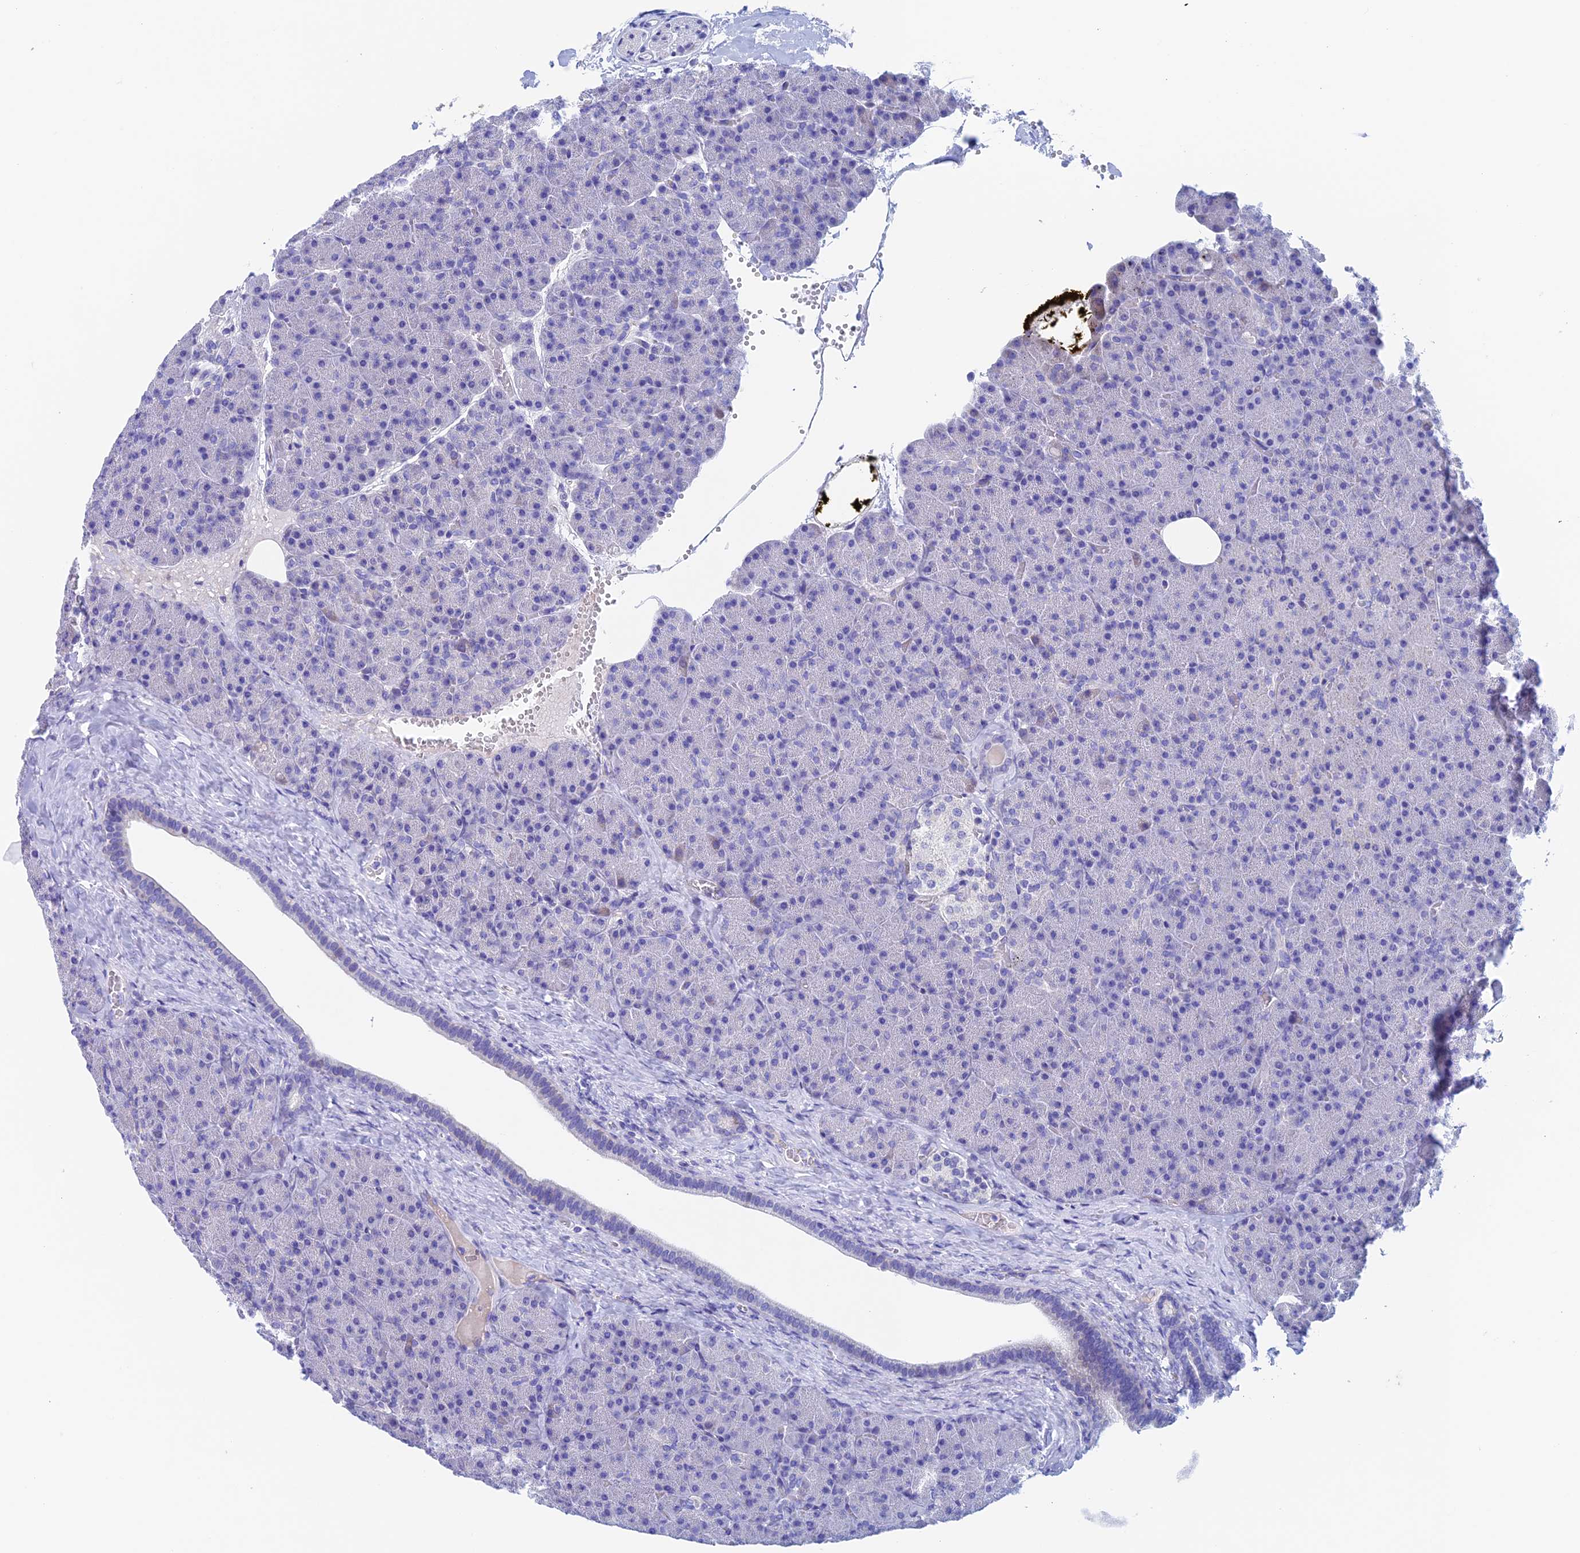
{"staining": {"intensity": "negative", "quantity": "none", "location": "none"}, "tissue": "pancreas", "cell_type": "Exocrine glandular cells", "image_type": "normal", "snomed": [{"axis": "morphology", "description": "Normal tissue, NOS"}, {"axis": "morphology", "description": "Carcinoid, malignant, NOS"}, {"axis": "topography", "description": "Pancreas"}], "caption": "The micrograph exhibits no significant expression in exocrine glandular cells of pancreas.", "gene": "PSMC3IP", "patient": {"sex": "female", "age": 35}}